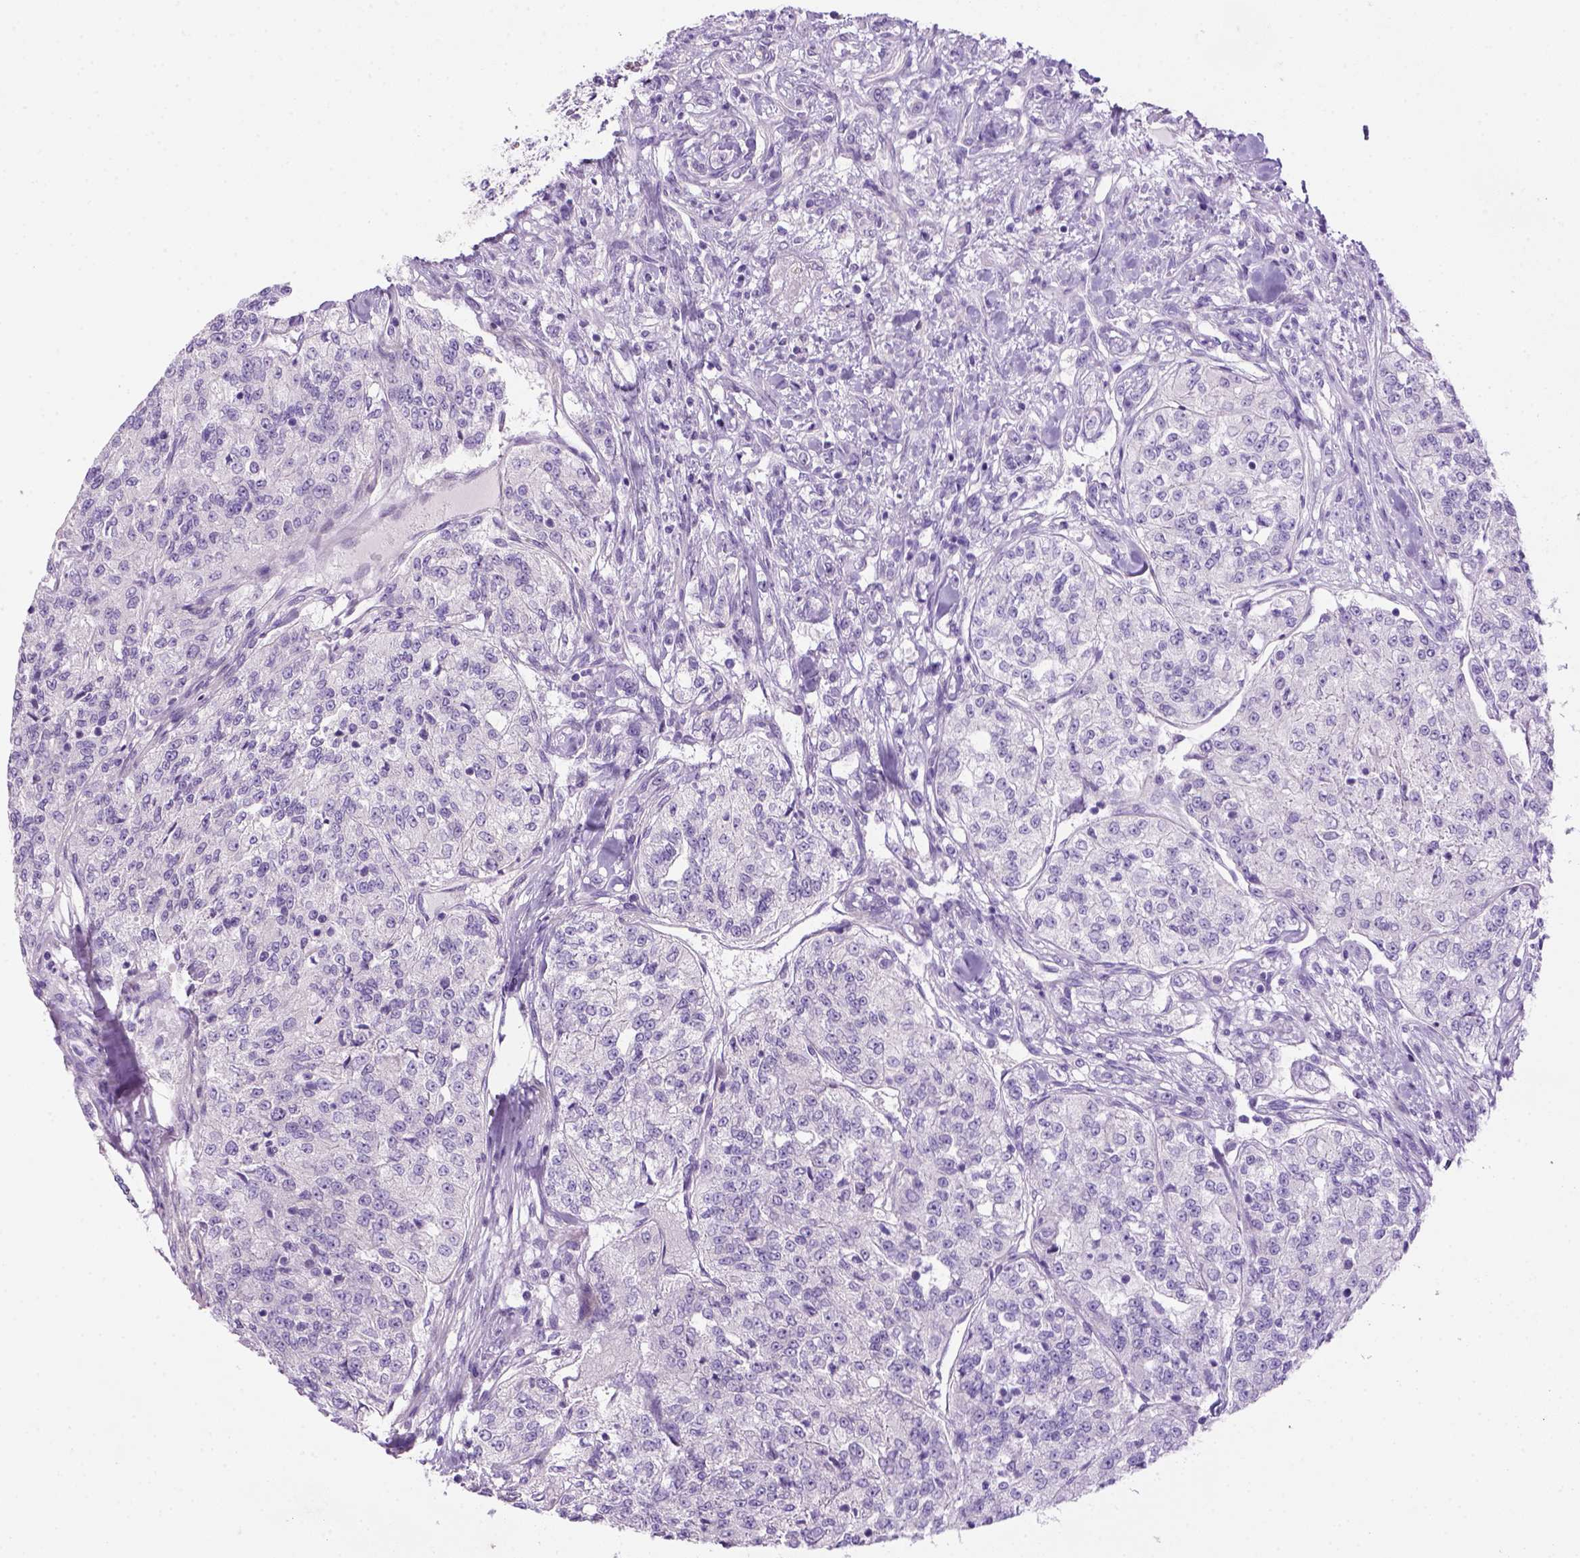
{"staining": {"intensity": "negative", "quantity": "none", "location": "none"}, "tissue": "renal cancer", "cell_type": "Tumor cells", "image_type": "cancer", "snomed": [{"axis": "morphology", "description": "Adenocarcinoma, NOS"}, {"axis": "topography", "description": "Kidney"}], "caption": "The micrograph displays no significant staining in tumor cells of adenocarcinoma (renal). (Brightfield microscopy of DAB (3,3'-diaminobenzidine) immunohistochemistry (IHC) at high magnification).", "gene": "DNAH11", "patient": {"sex": "female", "age": 63}}